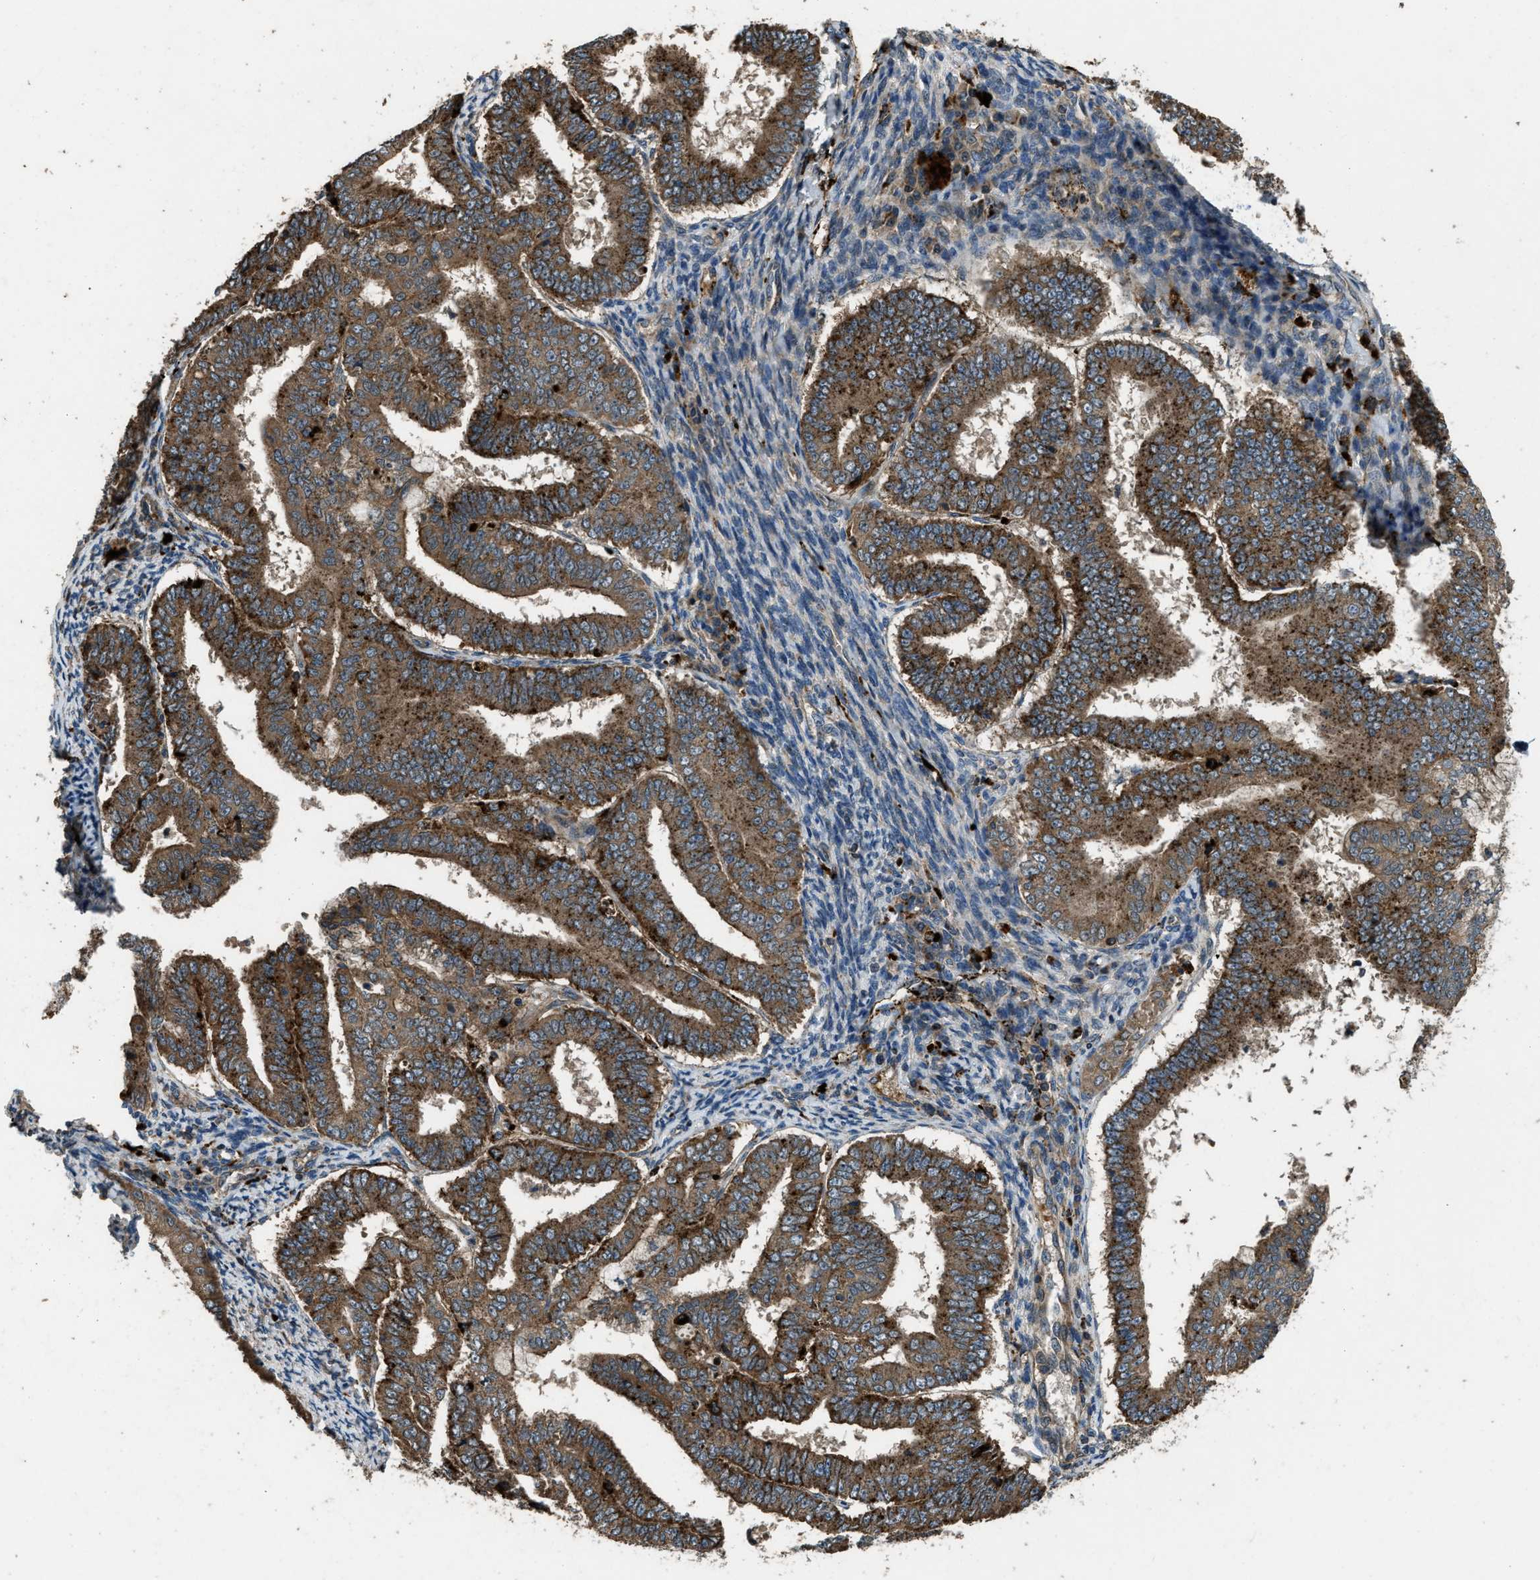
{"staining": {"intensity": "strong", "quantity": ">75%", "location": "cytoplasmic/membranous"}, "tissue": "endometrial cancer", "cell_type": "Tumor cells", "image_type": "cancer", "snomed": [{"axis": "morphology", "description": "Adenocarcinoma, NOS"}, {"axis": "topography", "description": "Endometrium"}], "caption": "Brown immunohistochemical staining in human adenocarcinoma (endometrial) displays strong cytoplasmic/membranous staining in about >75% of tumor cells. Ihc stains the protein in brown and the nuclei are stained blue.", "gene": "GGH", "patient": {"sex": "female", "age": 63}}